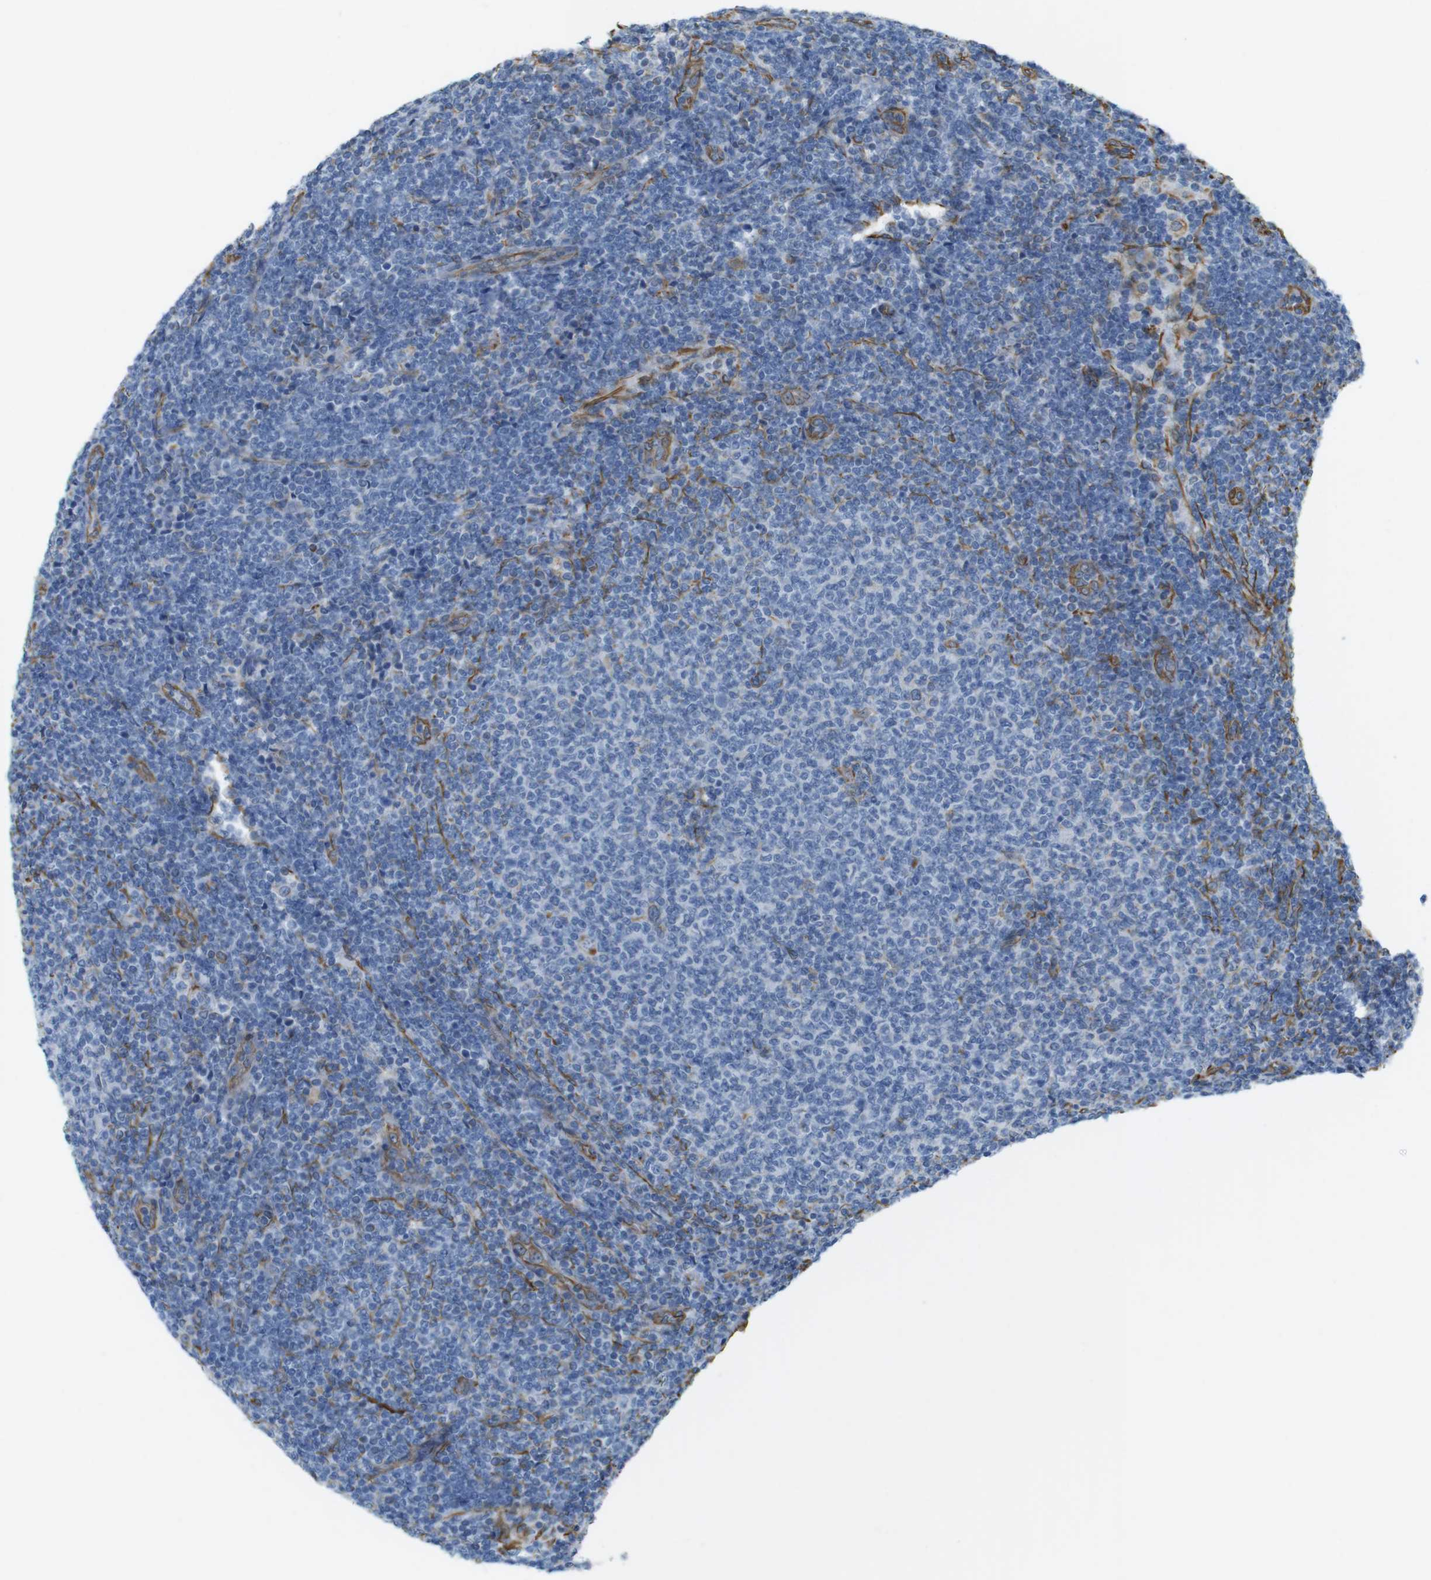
{"staining": {"intensity": "negative", "quantity": "none", "location": "none"}, "tissue": "lymphoma", "cell_type": "Tumor cells", "image_type": "cancer", "snomed": [{"axis": "morphology", "description": "Malignant lymphoma, non-Hodgkin's type, Low grade"}, {"axis": "topography", "description": "Lymph node"}], "caption": "Lymphoma was stained to show a protein in brown. There is no significant staining in tumor cells. (Immunohistochemistry (ihc), brightfield microscopy, high magnification).", "gene": "MS4A10", "patient": {"sex": "male", "age": 66}}